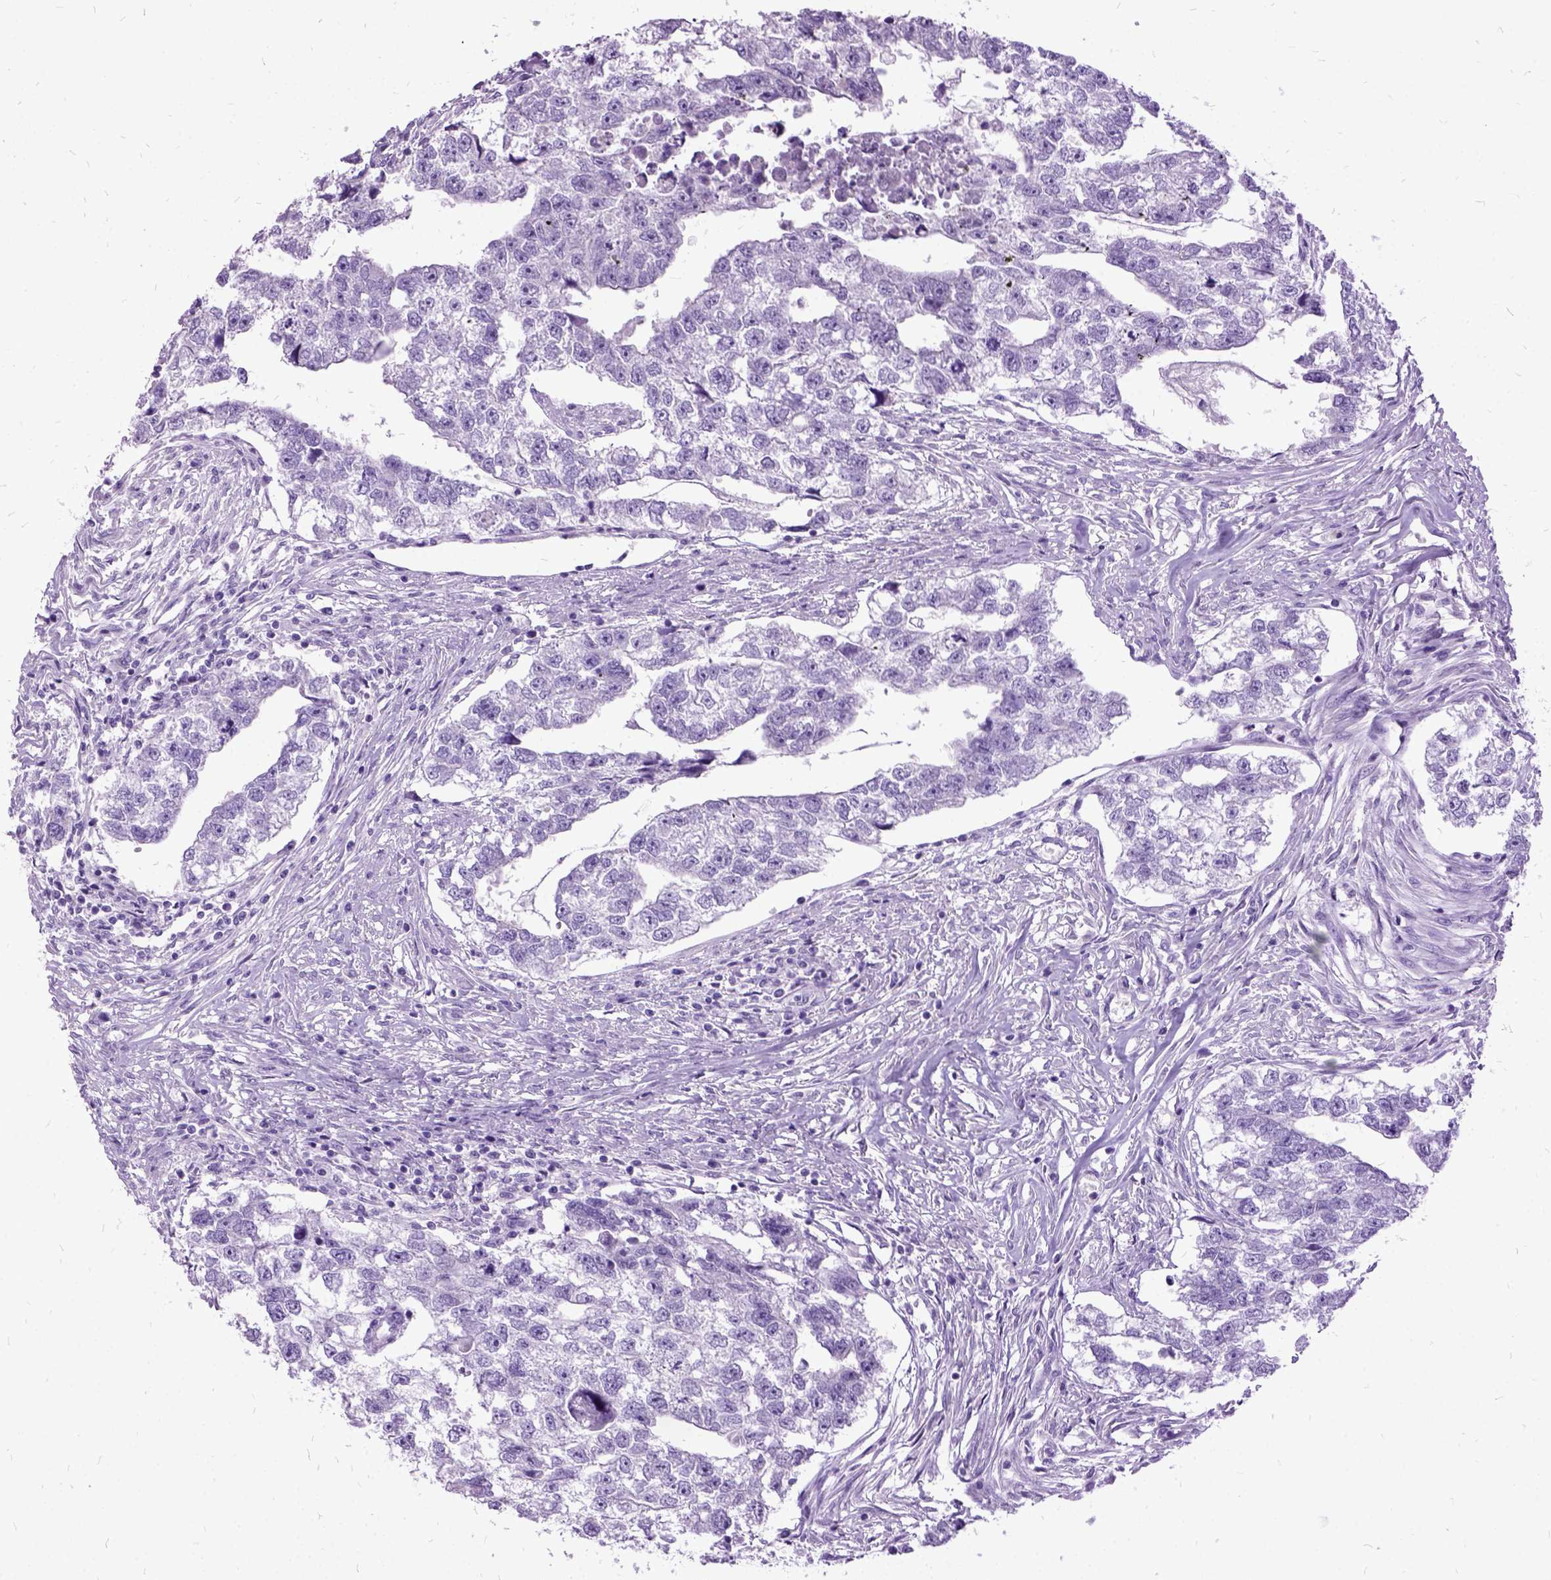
{"staining": {"intensity": "negative", "quantity": "none", "location": "none"}, "tissue": "testis cancer", "cell_type": "Tumor cells", "image_type": "cancer", "snomed": [{"axis": "morphology", "description": "Carcinoma, Embryonal, NOS"}, {"axis": "morphology", "description": "Teratoma, malignant, NOS"}, {"axis": "topography", "description": "Testis"}], "caption": "A micrograph of human testis cancer is negative for staining in tumor cells. (IHC, brightfield microscopy, high magnification).", "gene": "MME", "patient": {"sex": "male", "age": 44}}